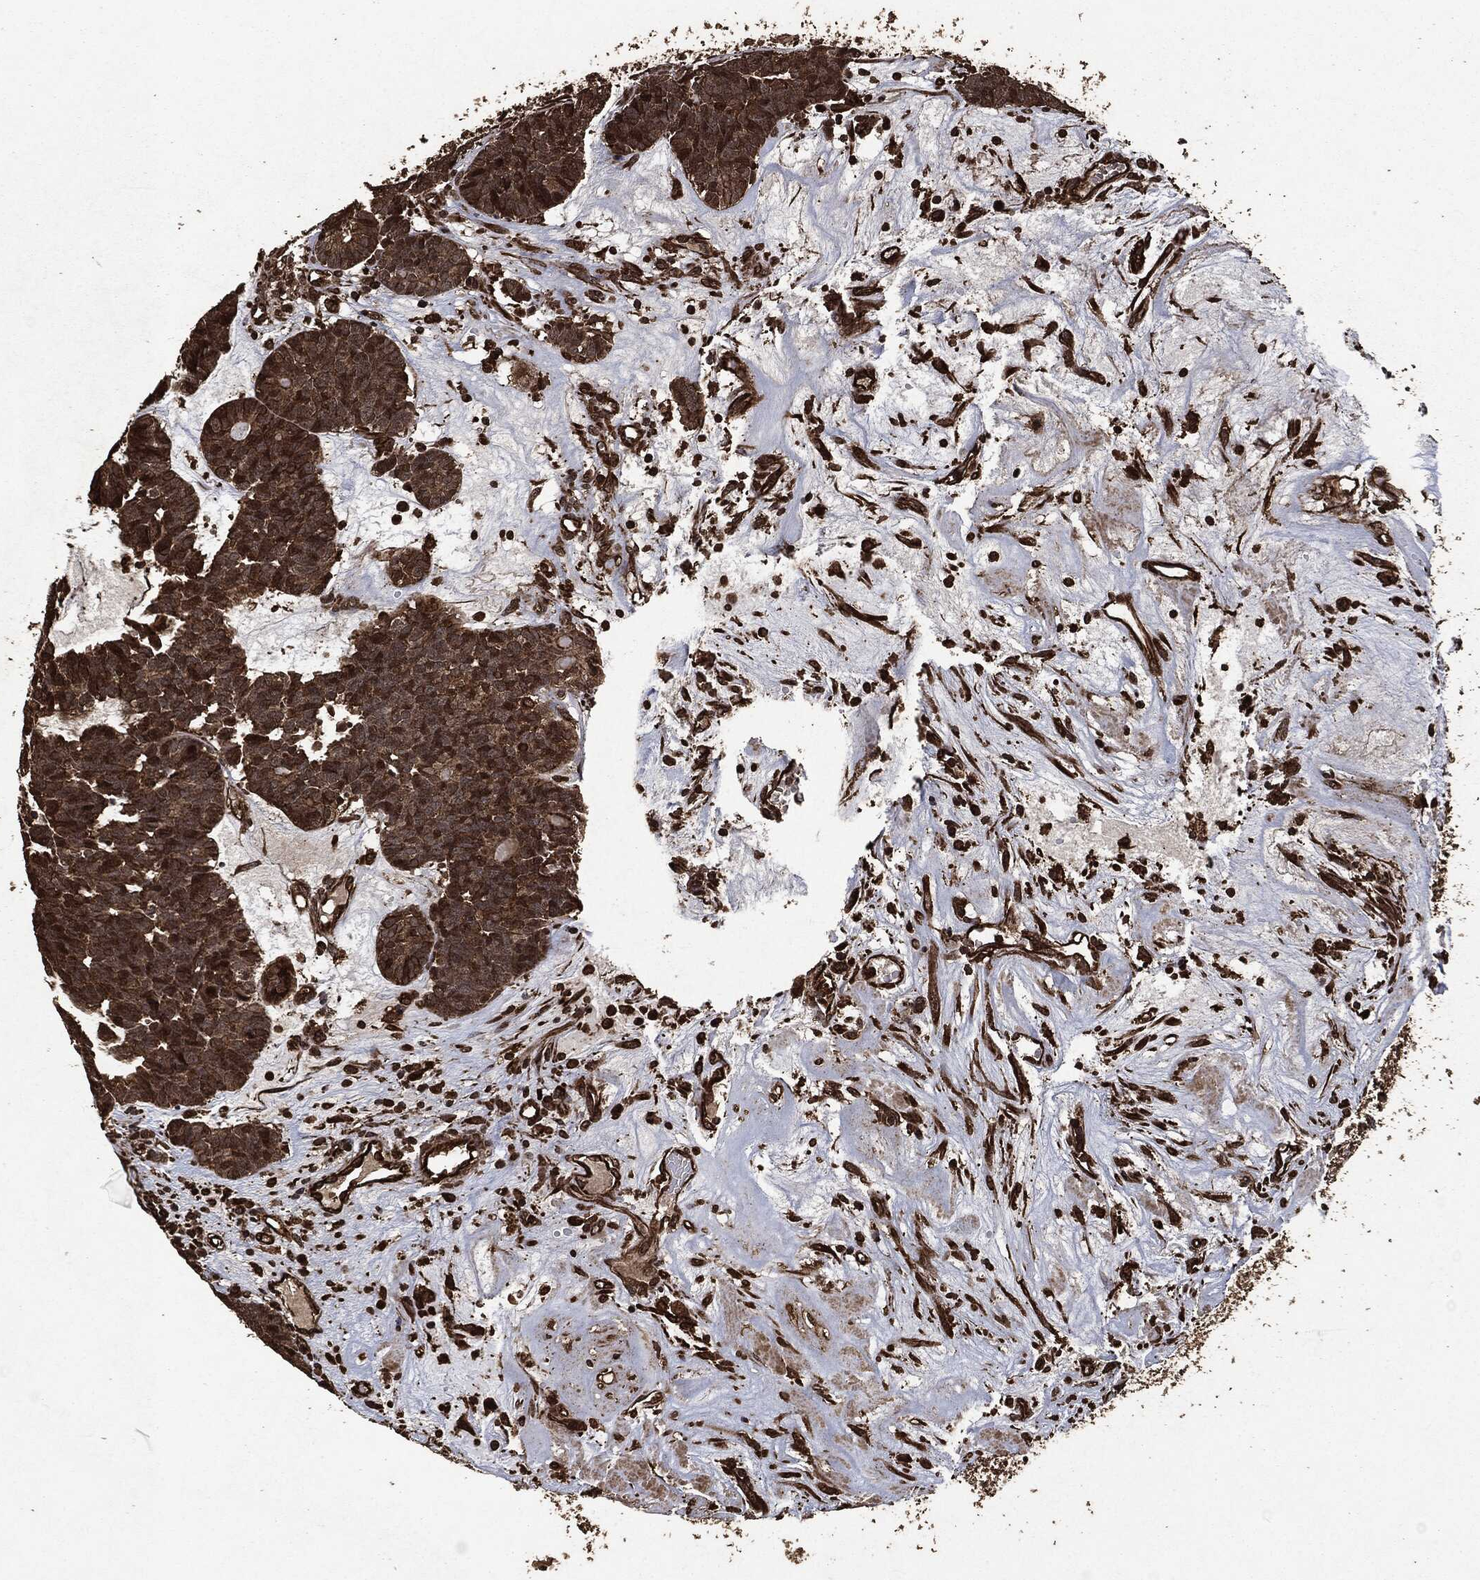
{"staining": {"intensity": "strong", "quantity": "<25%", "location": "cytoplasmic/membranous"}, "tissue": "head and neck cancer", "cell_type": "Tumor cells", "image_type": "cancer", "snomed": [{"axis": "morphology", "description": "Adenocarcinoma, NOS"}, {"axis": "topography", "description": "Head-Neck"}], "caption": "Protein staining displays strong cytoplasmic/membranous staining in about <25% of tumor cells in head and neck adenocarcinoma.", "gene": "HRAS", "patient": {"sex": "female", "age": 81}}